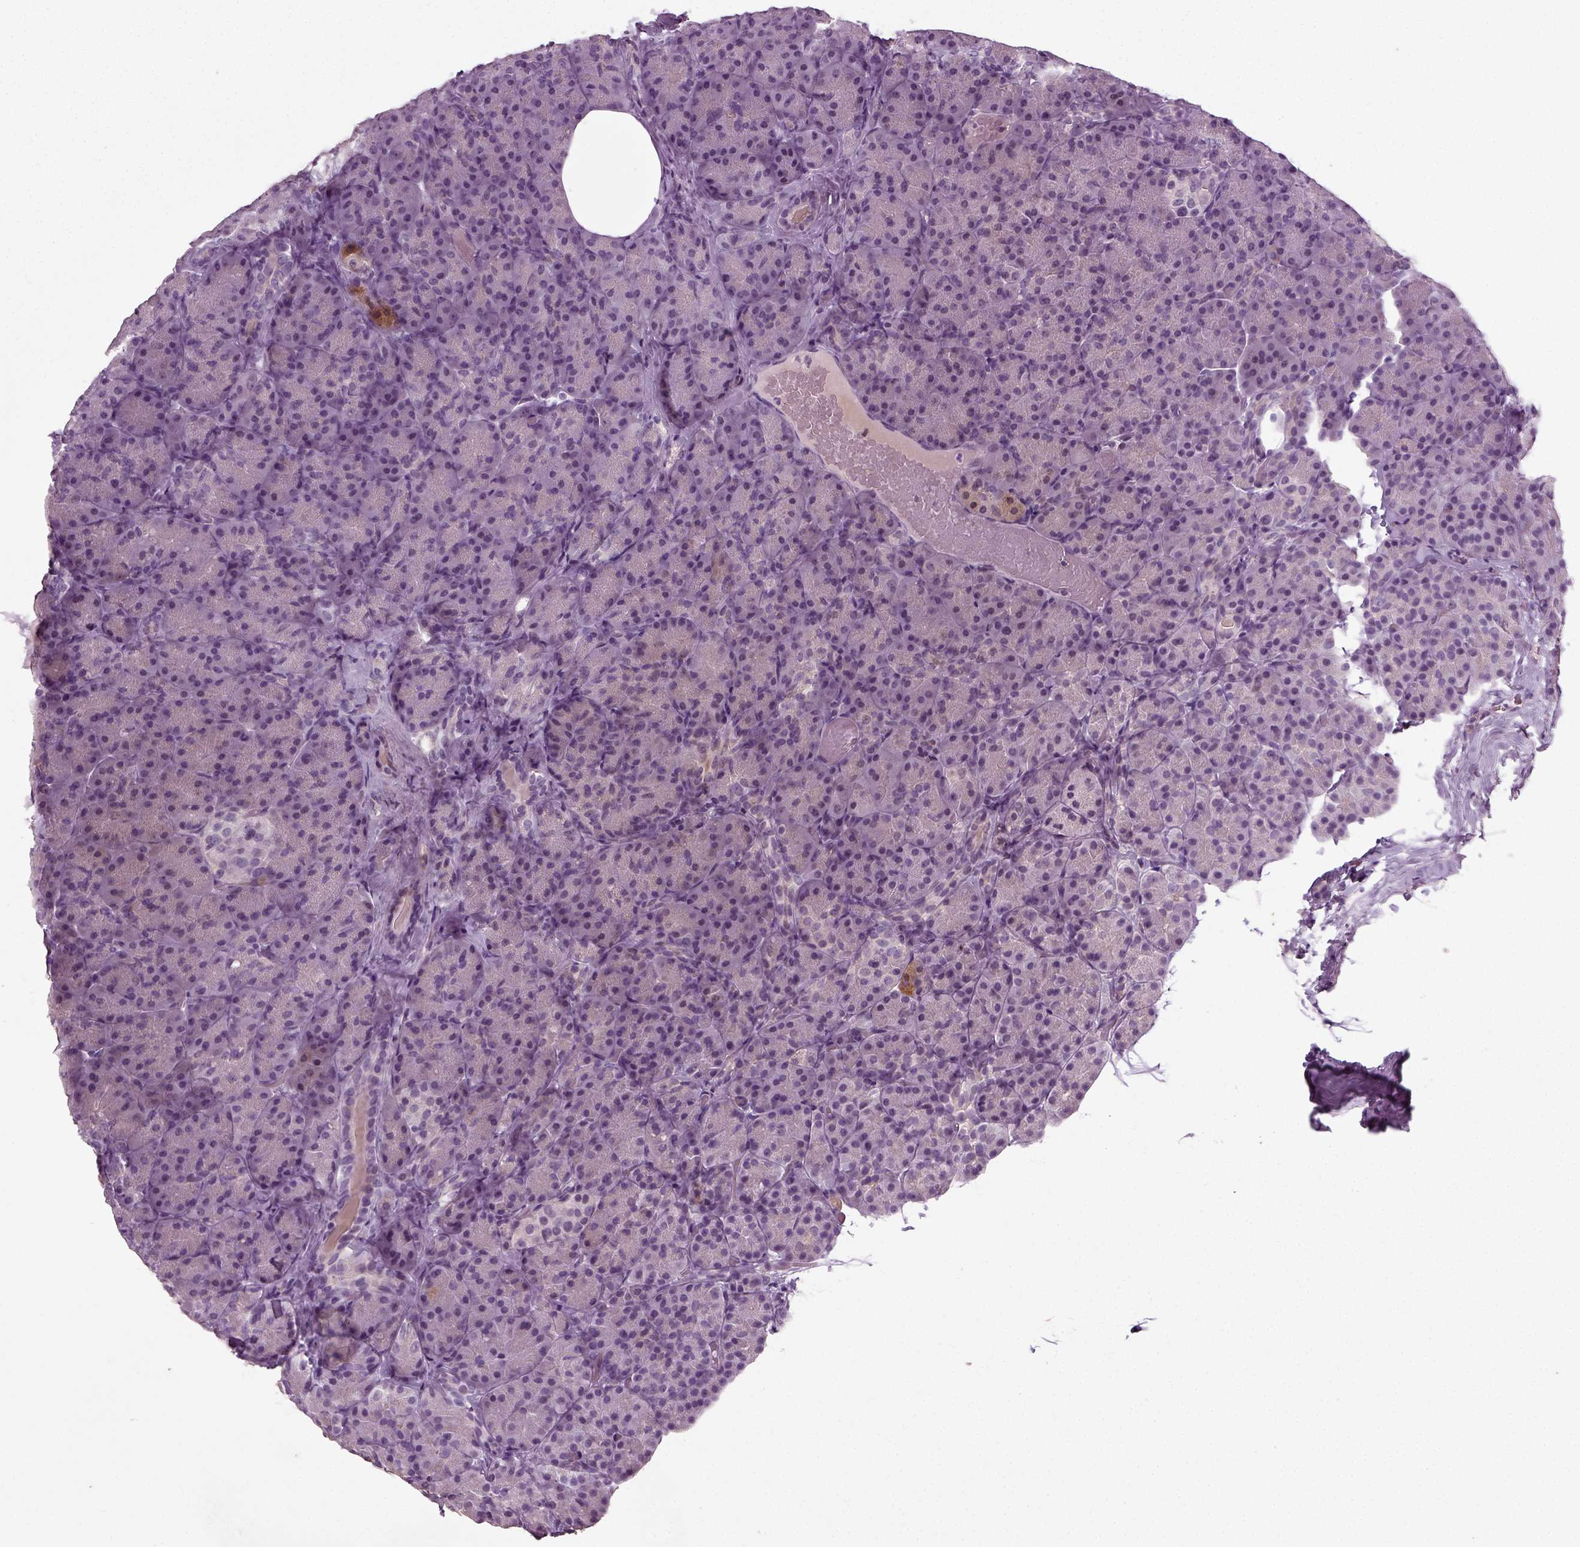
{"staining": {"intensity": "negative", "quantity": "none", "location": "none"}, "tissue": "pancreas", "cell_type": "Exocrine glandular cells", "image_type": "normal", "snomed": [{"axis": "morphology", "description": "Normal tissue, NOS"}, {"axis": "topography", "description": "Pancreas"}], "caption": "The image demonstrates no significant positivity in exocrine glandular cells of pancreas.", "gene": "SYNGAP1", "patient": {"sex": "male", "age": 57}}